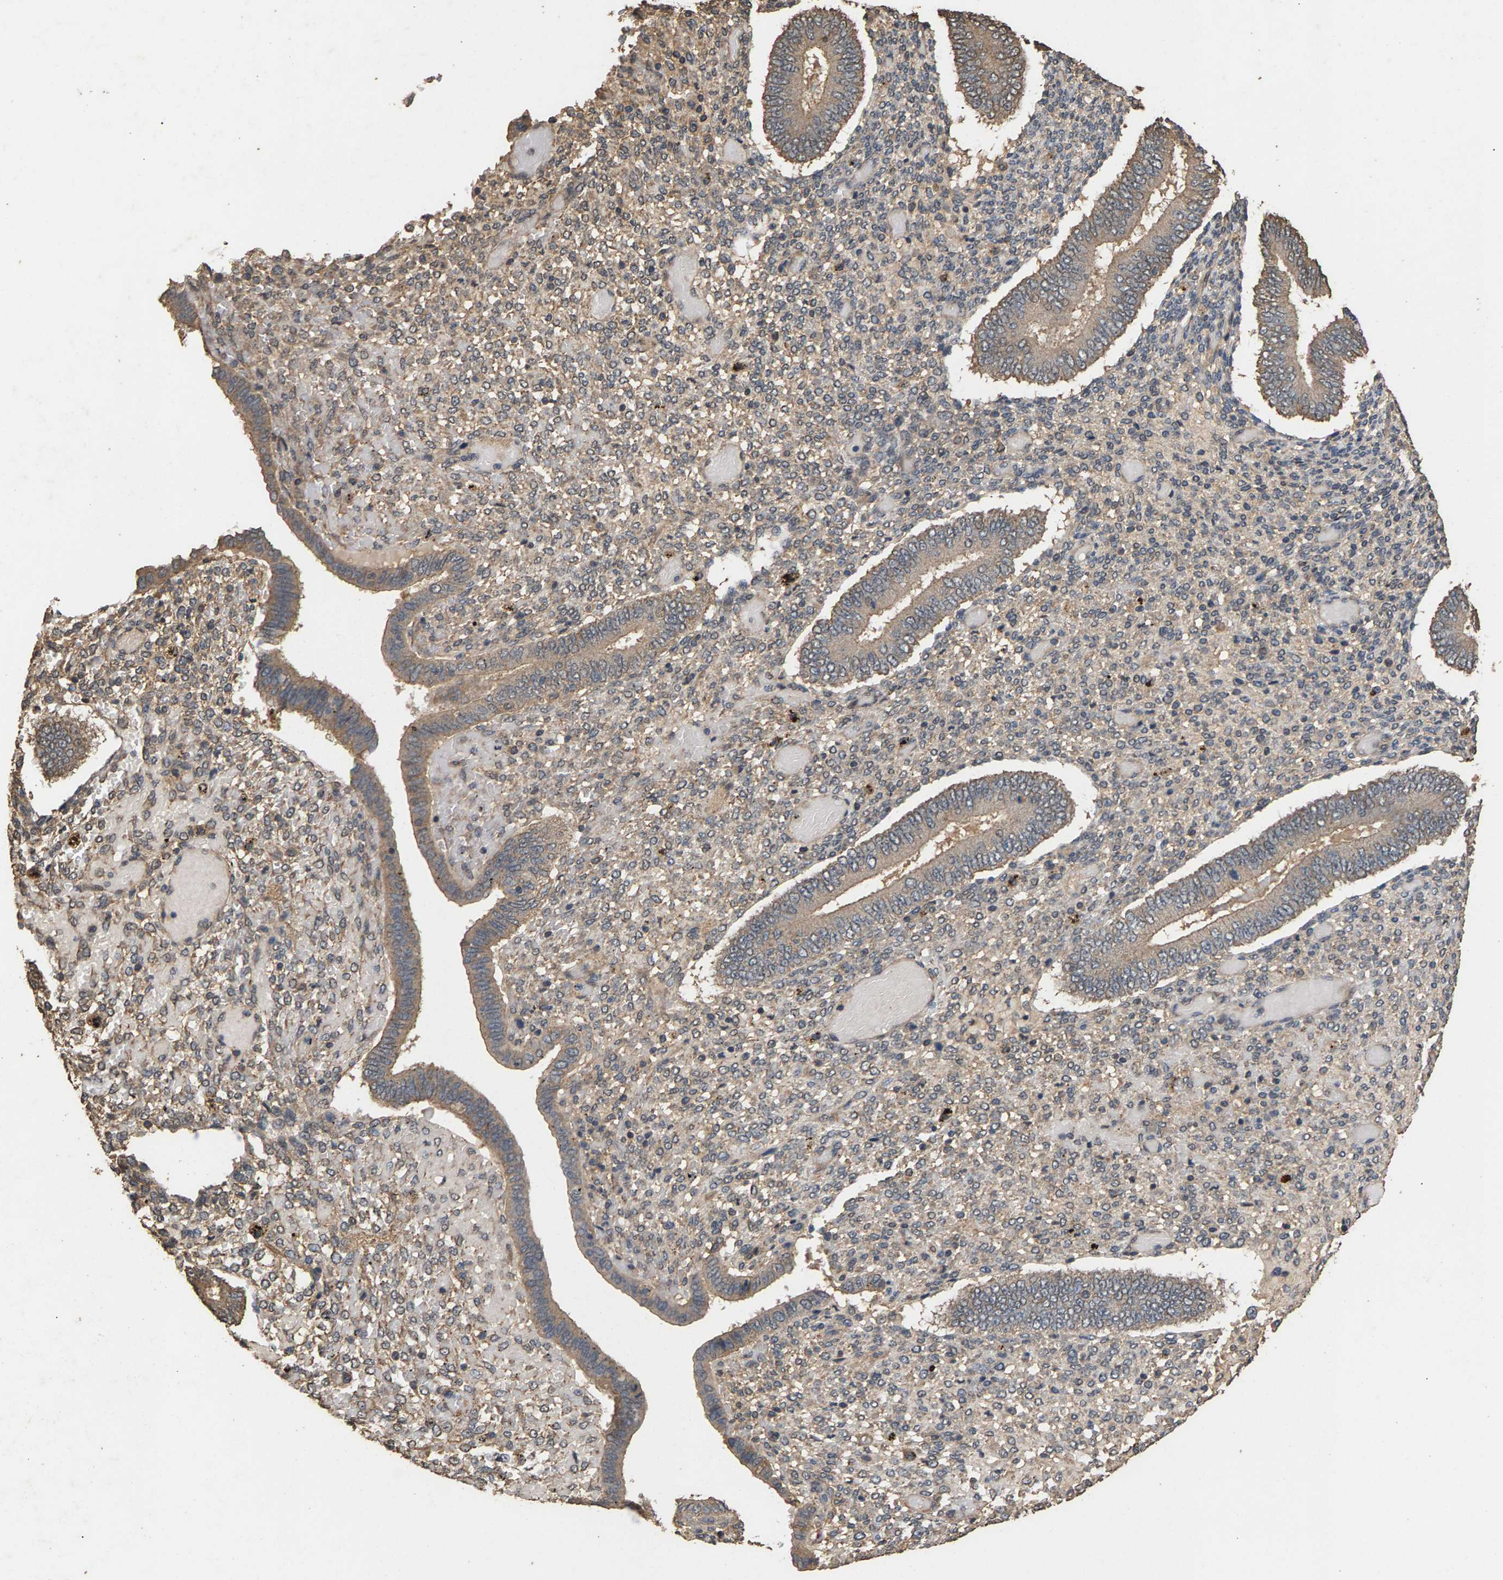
{"staining": {"intensity": "weak", "quantity": "25%-75%", "location": "cytoplasmic/membranous"}, "tissue": "endometrium", "cell_type": "Cells in endometrial stroma", "image_type": "normal", "snomed": [{"axis": "morphology", "description": "Normal tissue, NOS"}, {"axis": "topography", "description": "Endometrium"}], "caption": "Immunohistochemistry staining of normal endometrium, which reveals low levels of weak cytoplasmic/membranous staining in approximately 25%-75% of cells in endometrial stroma indicating weak cytoplasmic/membranous protein expression. The staining was performed using DAB (brown) for protein detection and nuclei were counterstained in hematoxylin (blue).", "gene": "HTRA3", "patient": {"sex": "female", "age": 42}}